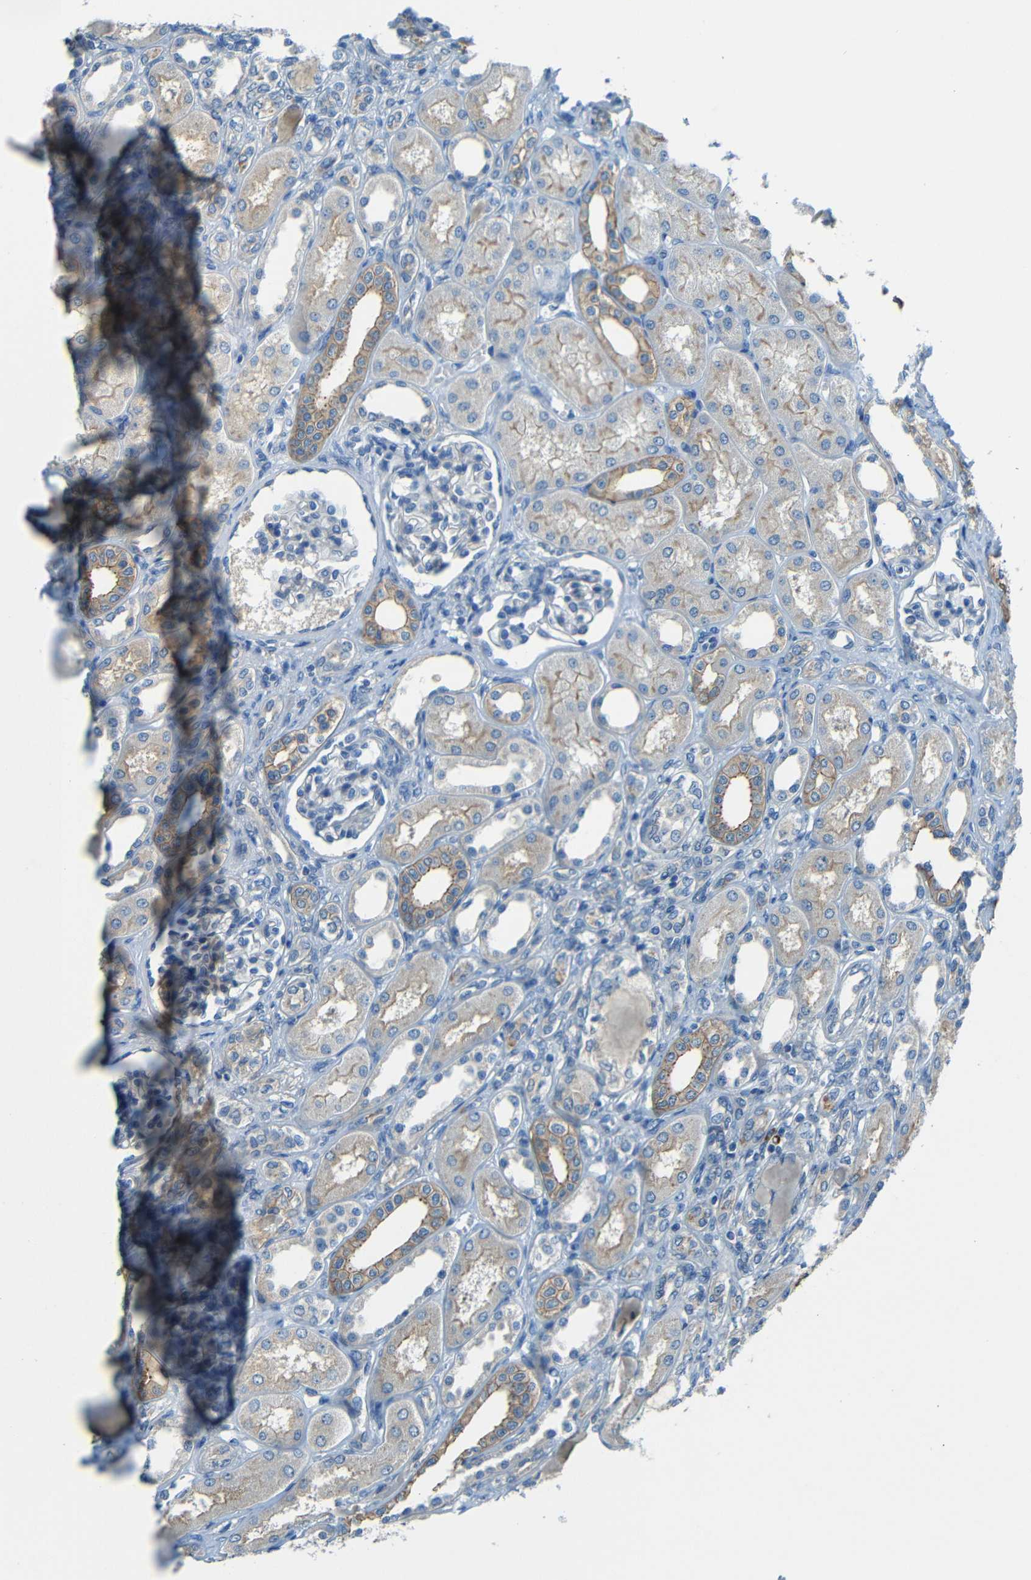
{"staining": {"intensity": "negative", "quantity": "none", "location": "none"}, "tissue": "kidney", "cell_type": "Cells in glomeruli", "image_type": "normal", "snomed": [{"axis": "morphology", "description": "Normal tissue, NOS"}, {"axis": "topography", "description": "Kidney"}], "caption": "An immunohistochemistry histopathology image of benign kidney is shown. There is no staining in cells in glomeruli of kidney.", "gene": "CYP26B1", "patient": {"sex": "male", "age": 7}}